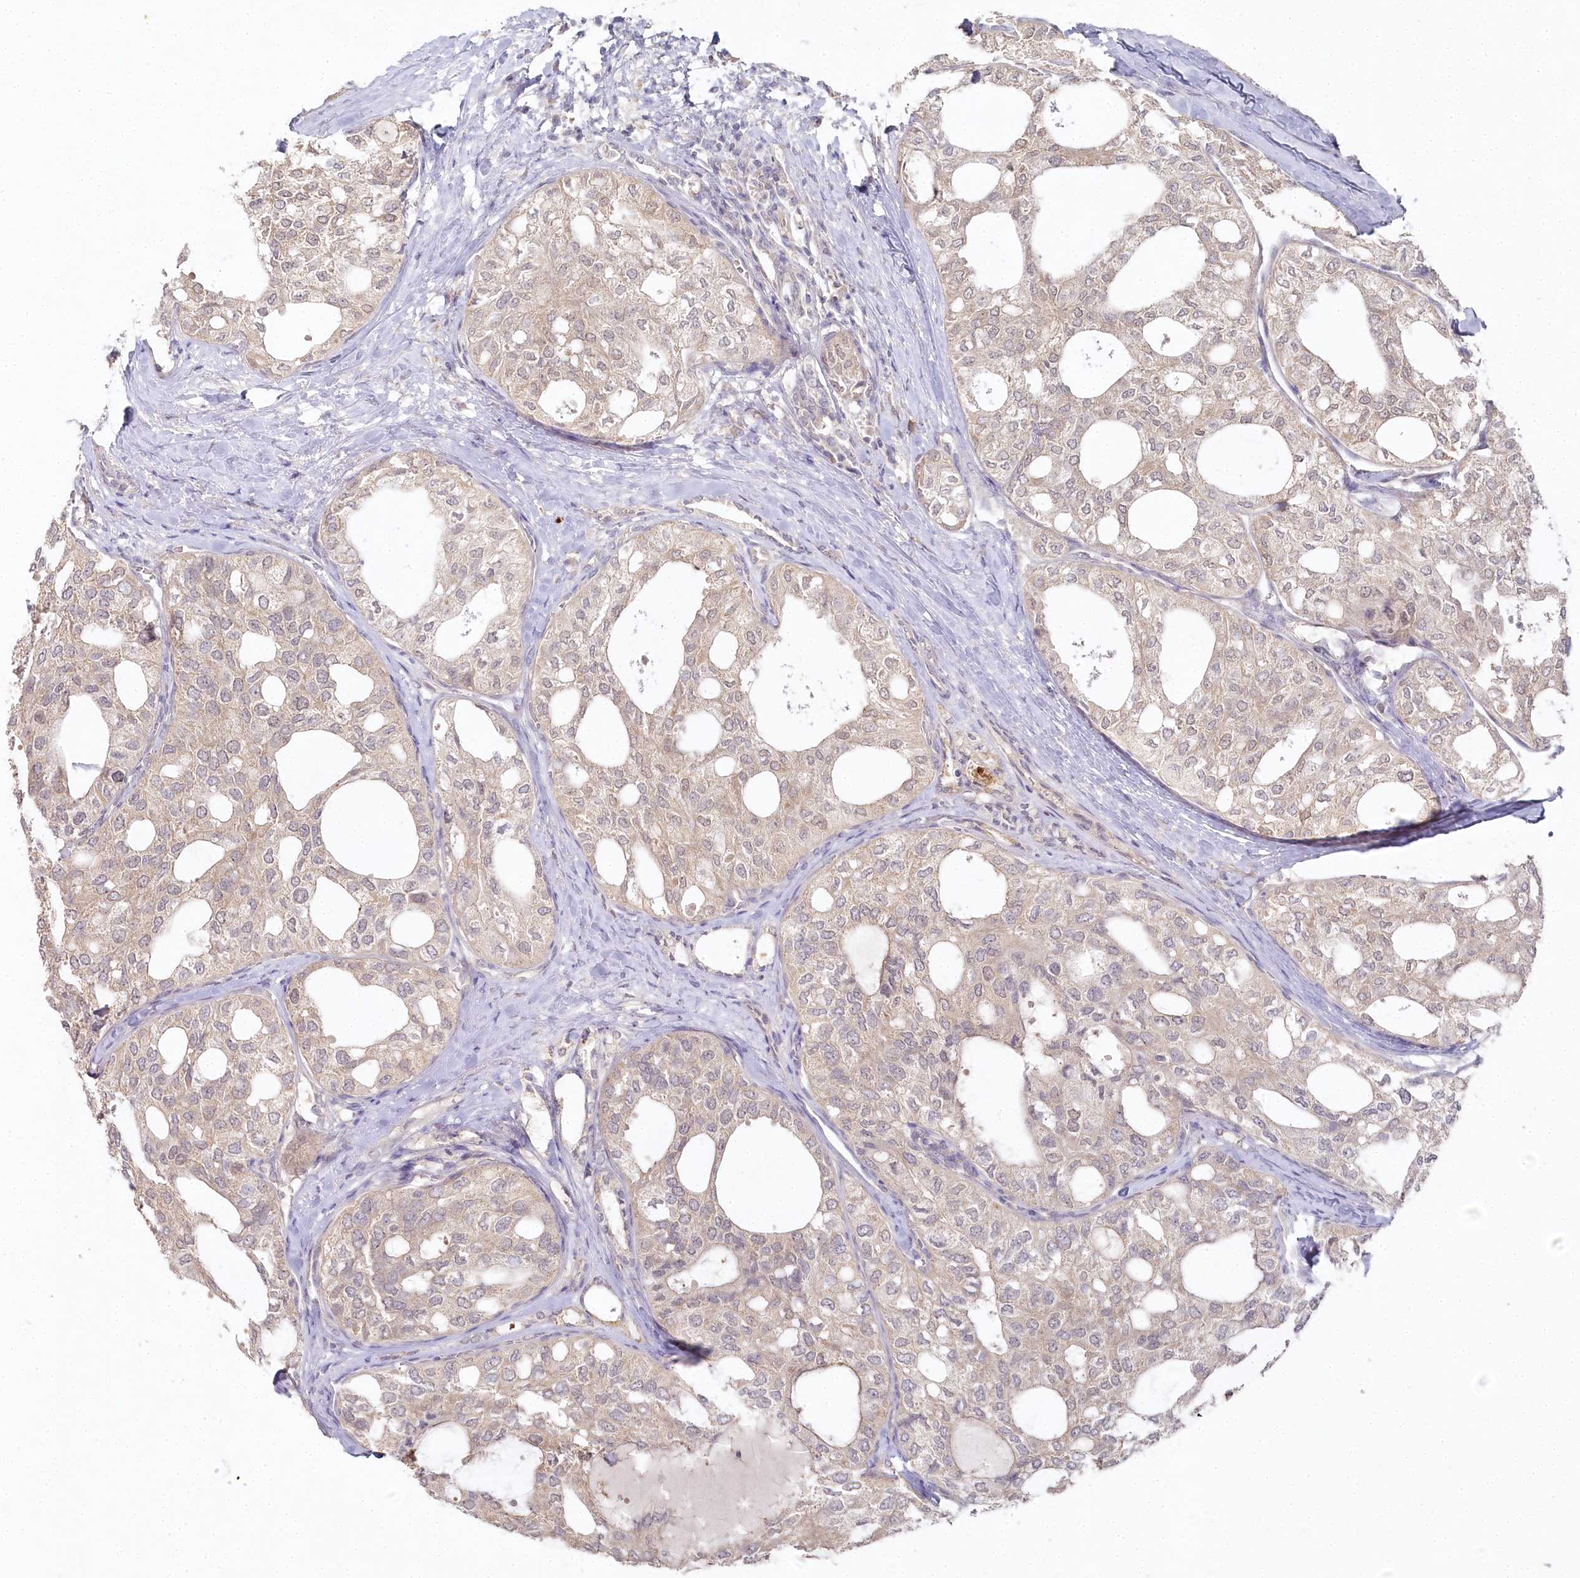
{"staining": {"intensity": "weak", "quantity": "25%-75%", "location": "cytoplasmic/membranous"}, "tissue": "thyroid cancer", "cell_type": "Tumor cells", "image_type": "cancer", "snomed": [{"axis": "morphology", "description": "Follicular adenoma carcinoma, NOS"}, {"axis": "topography", "description": "Thyroid gland"}], "caption": "The immunohistochemical stain shows weak cytoplasmic/membranous positivity in tumor cells of thyroid cancer tissue.", "gene": "AAMDC", "patient": {"sex": "male", "age": 75}}